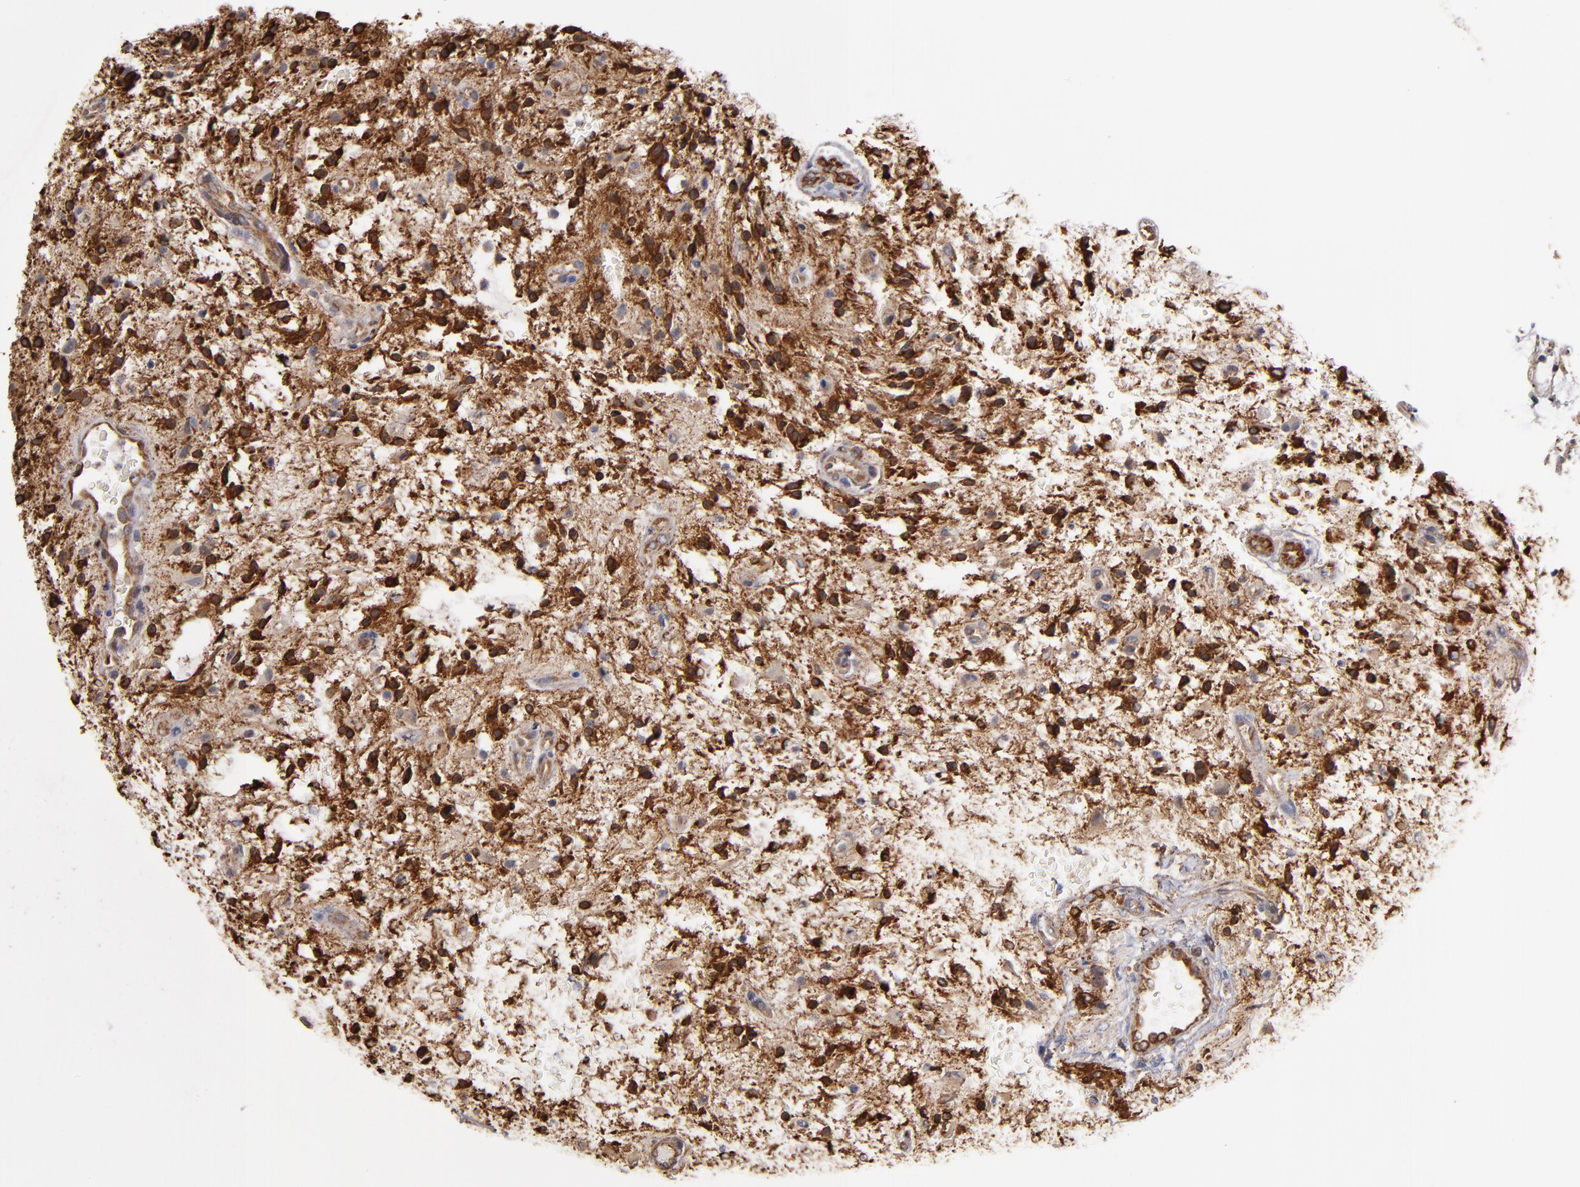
{"staining": {"intensity": "strong", "quantity": ">75%", "location": "cytoplasmic/membranous"}, "tissue": "glioma", "cell_type": "Tumor cells", "image_type": "cancer", "snomed": [{"axis": "morphology", "description": "Glioma, malignant, NOS"}, {"axis": "topography", "description": "Cerebellum"}], "caption": "A brown stain labels strong cytoplasmic/membranous expression of a protein in human glioma tumor cells.", "gene": "PGRMC1", "patient": {"sex": "female", "age": 10}}